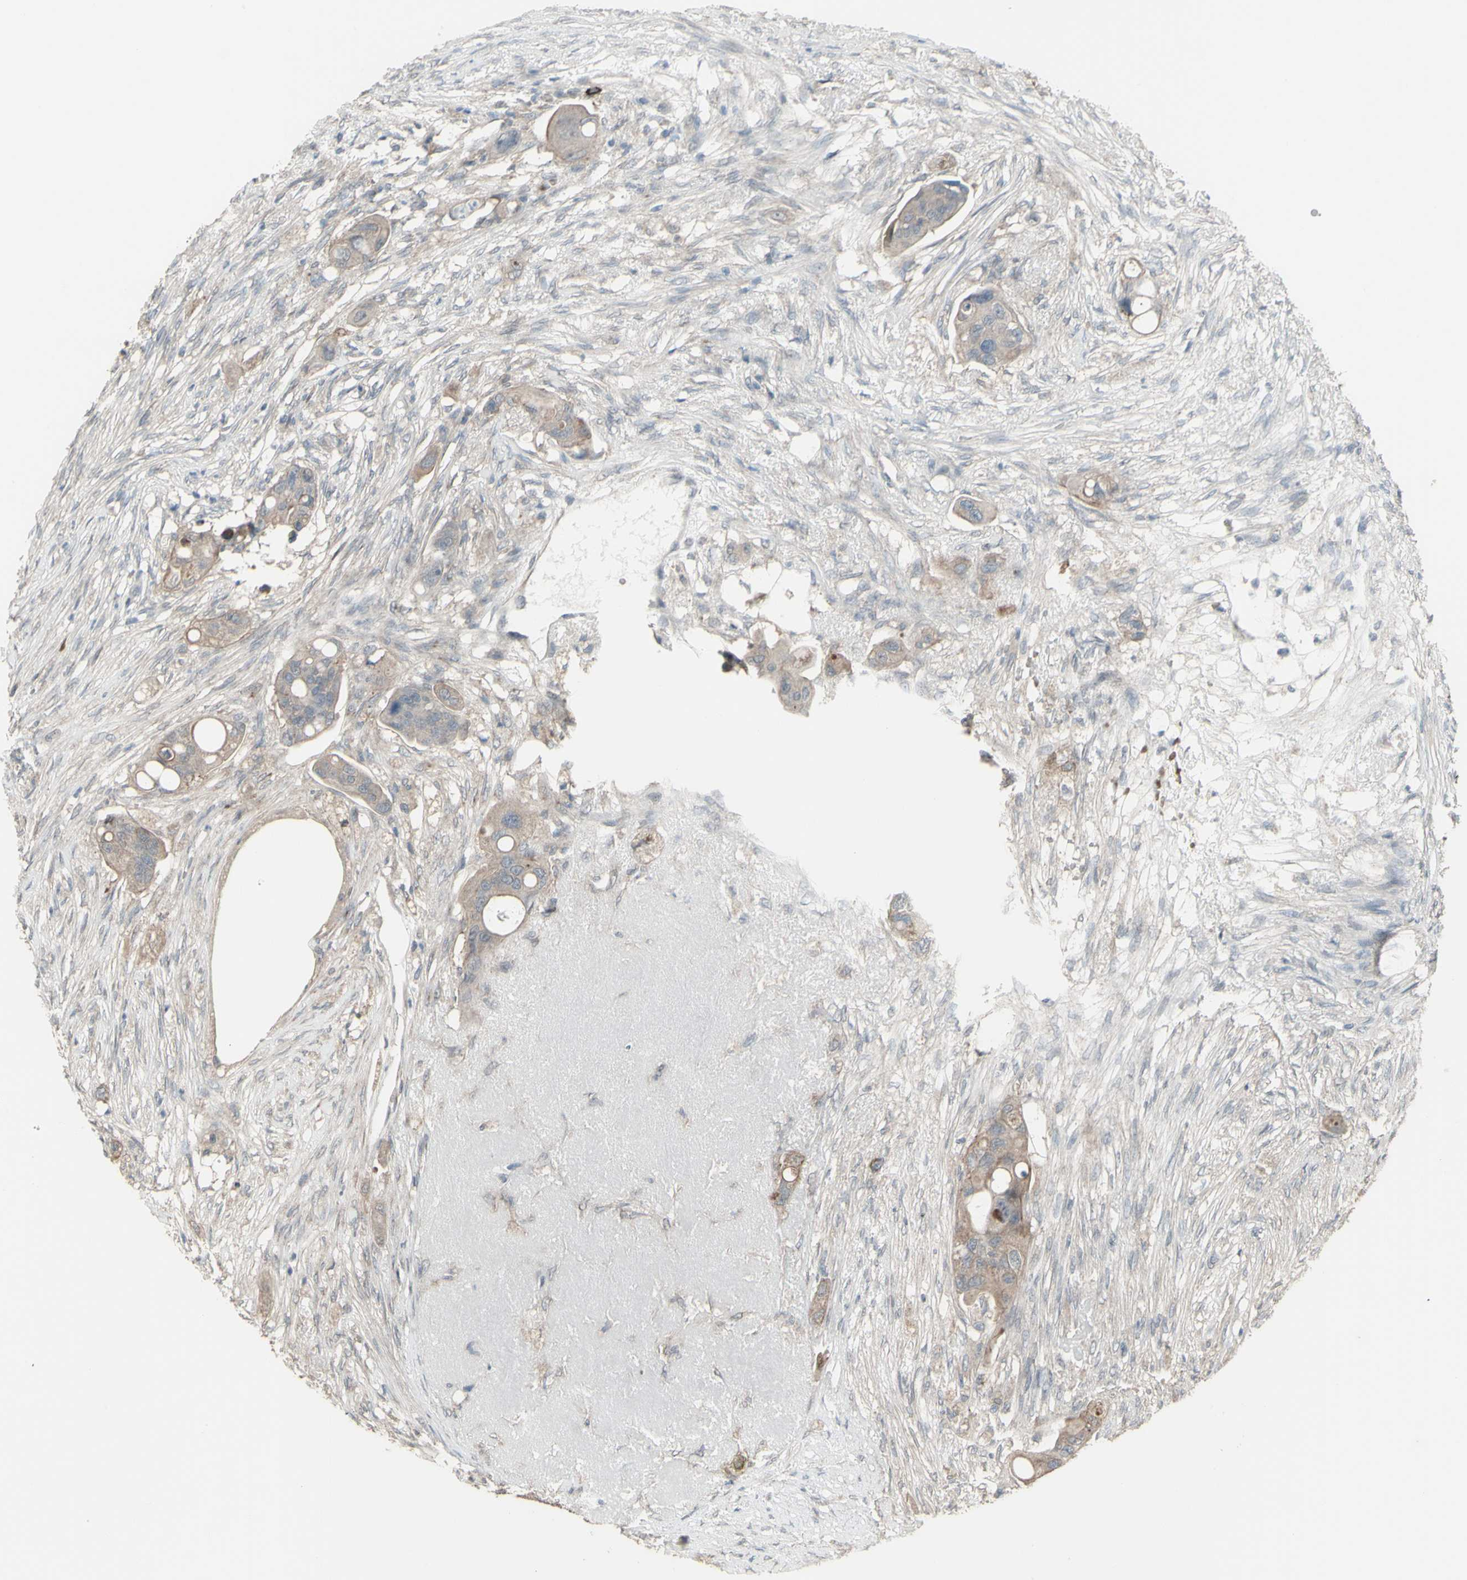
{"staining": {"intensity": "weak", "quantity": ">75%", "location": "cytoplasmic/membranous"}, "tissue": "colorectal cancer", "cell_type": "Tumor cells", "image_type": "cancer", "snomed": [{"axis": "morphology", "description": "Adenocarcinoma, NOS"}, {"axis": "topography", "description": "Colon"}], "caption": "Weak cytoplasmic/membranous staining is seen in approximately >75% of tumor cells in colorectal cancer. (Brightfield microscopy of DAB IHC at high magnification).", "gene": "GRAMD1B", "patient": {"sex": "female", "age": 57}}